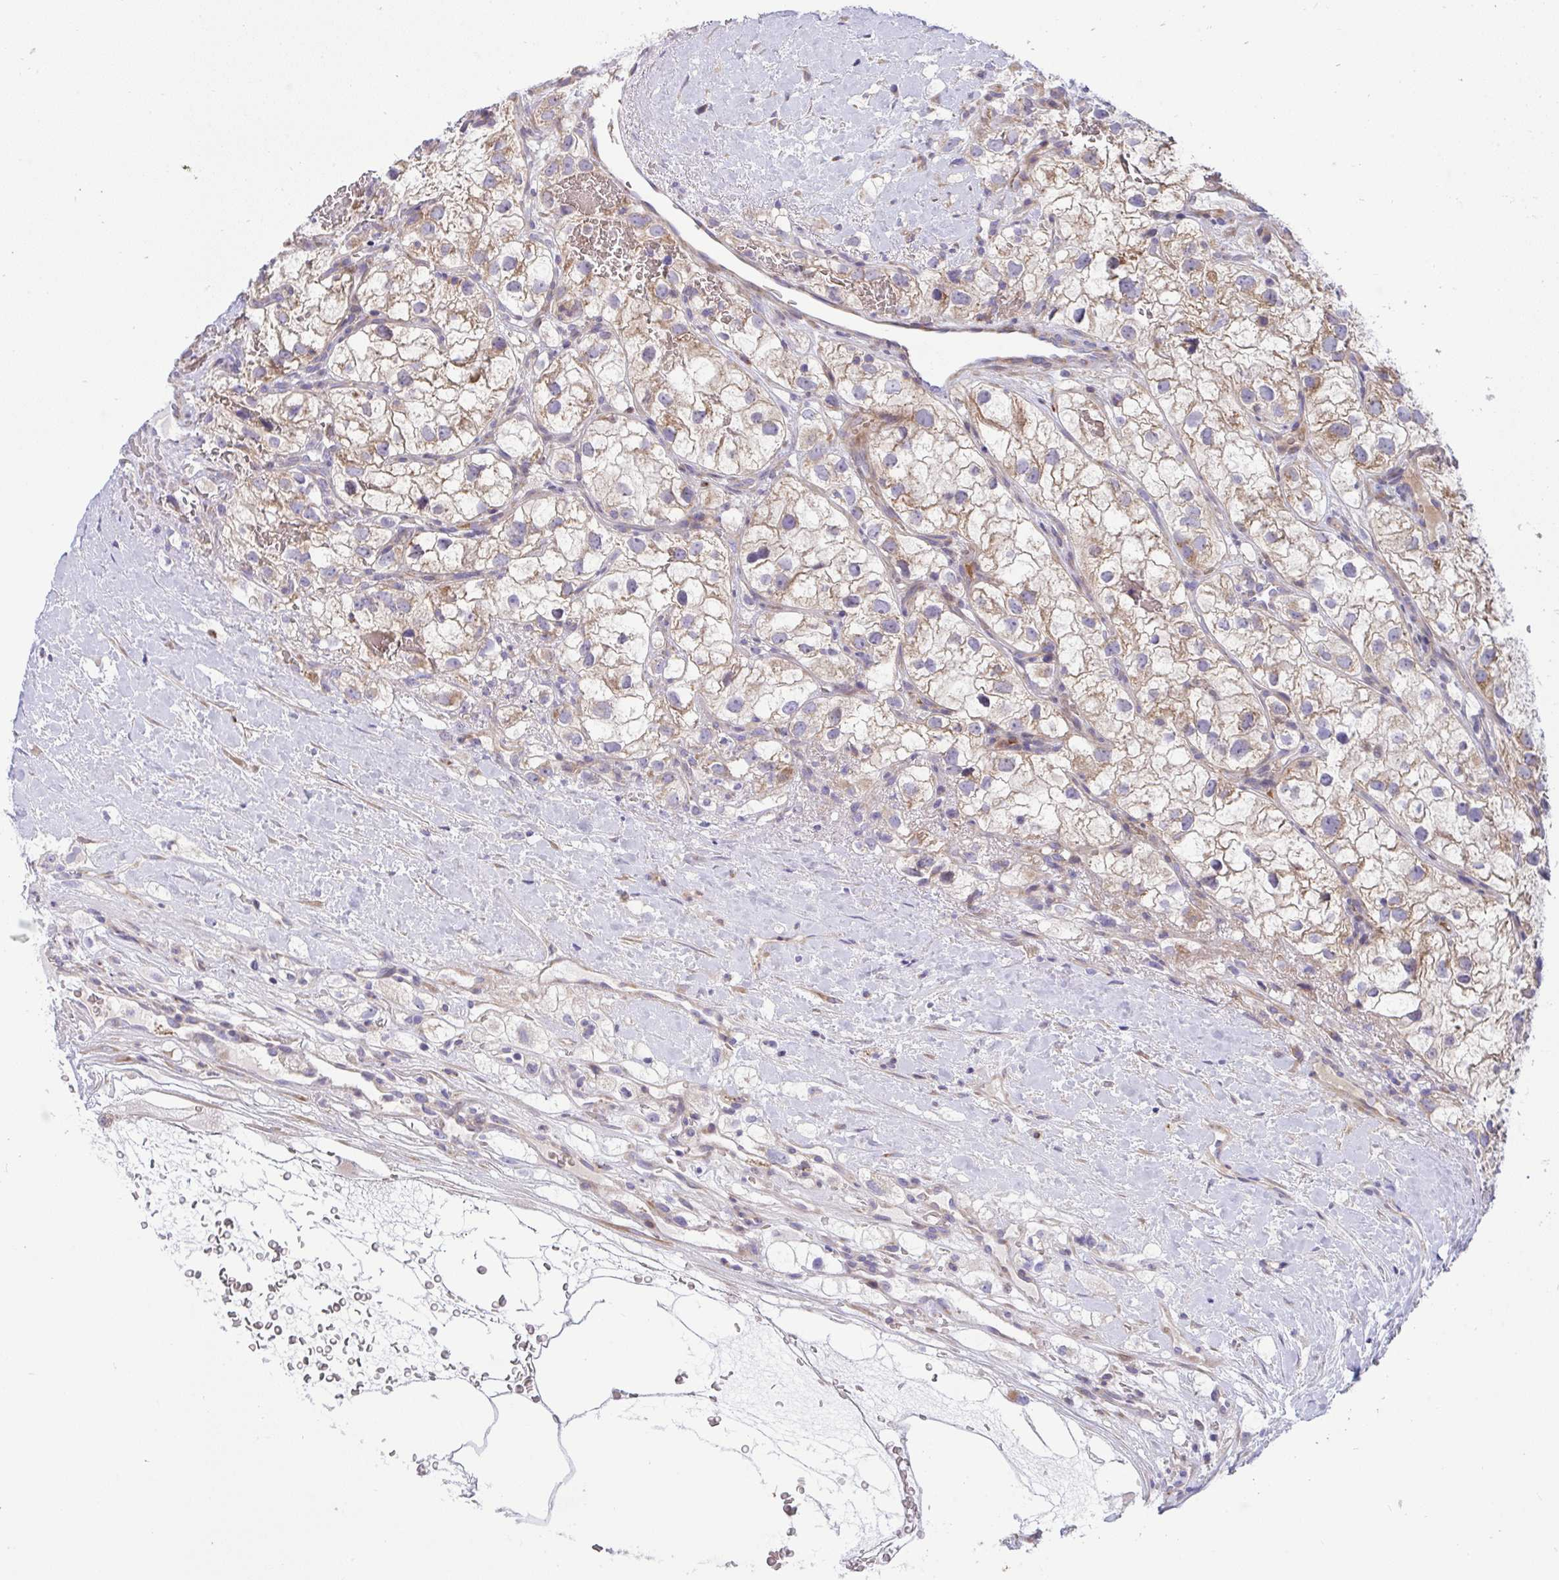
{"staining": {"intensity": "moderate", "quantity": ">75%", "location": "cytoplasmic/membranous"}, "tissue": "renal cancer", "cell_type": "Tumor cells", "image_type": "cancer", "snomed": [{"axis": "morphology", "description": "Adenocarcinoma, NOS"}, {"axis": "topography", "description": "Kidney"}], "caption": "Immunohistochemical staining of human renal cancer (adenocarcinoma) exhibits medium levels of moderate cytoplasmic/membranous expression in about >75% of tumor cells.", "gene": "NTN1", "patient": {"sex": "male", "age": 59}}